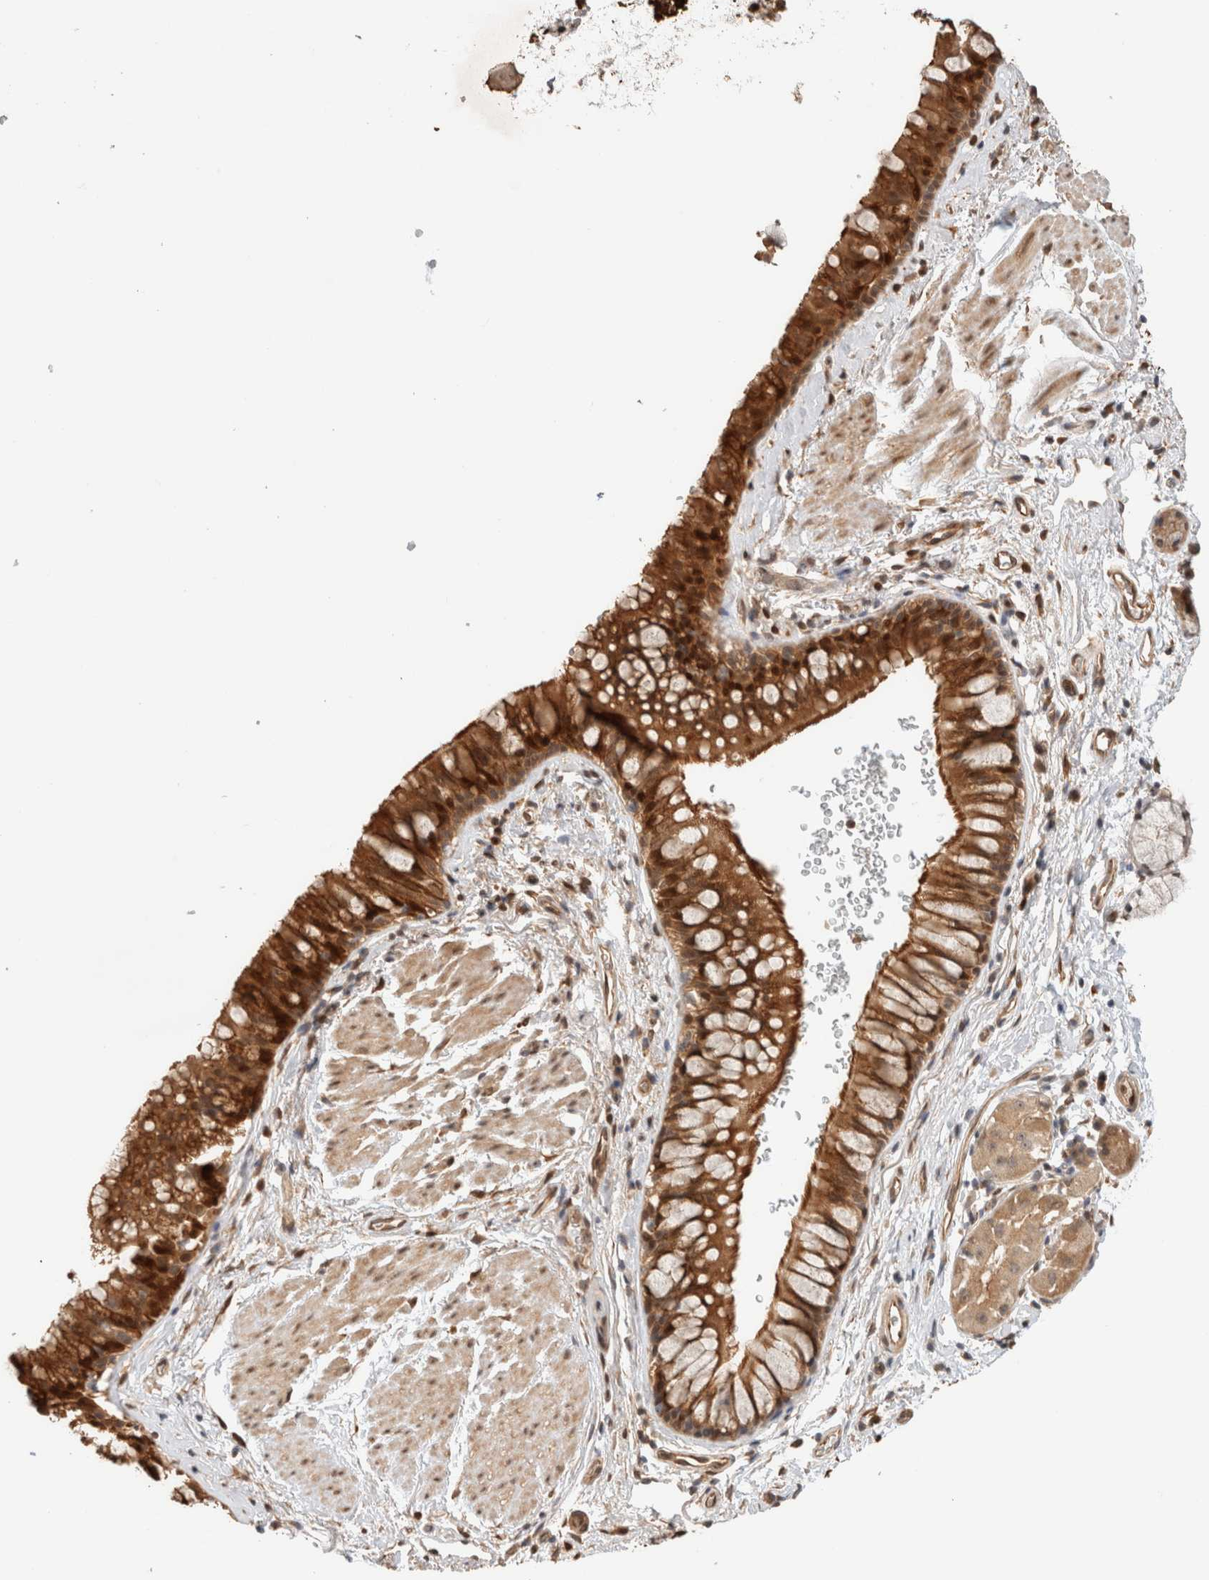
{"staining": {"intensity": "strong", "quantity": ">75%", "location": "cytoplasmic/membranous,nuclear"}, "tissue": "bronchus", "cell_type": "Respiratory epithelial cells", "image_type": "normal", "snomed": [{"axis": "morphology", "description": "Normal tissue, NOS"}, {"axis": "topography", "description": "Cartilage tissue"}, {"axis": "topography", "description": "Bronchus"}], "caption": "Immunohistochemical staining of normal human bronchus shows >75% levels of strong cytoplasmic/membranous,nuclear protein staining in approximately >75% of respiratory epithelial cells. Using DAB (3,3'-diaminobenzidine) (brown) and hematoxylin (blue) stains, captured at high magnification using brightfield microscopy.", "gene": "OTUD6B", "patient": {"sex": "female", "age": 53}}